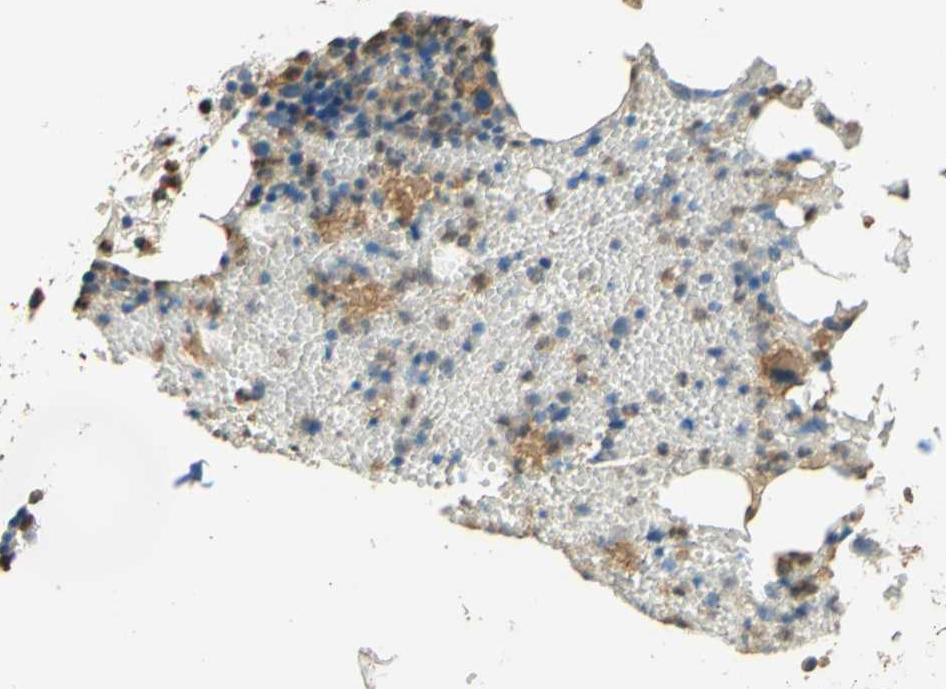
{"staining": {"intensity": "moderate", "quantity": "<25%", "location": "cytoplasmic/membranous"}, "tissue": "bone marrow", "cell_type": "Hematopoietic cells", "image_type": "normal", "snomed": [{"axis": "morphology", "description": "Normal tissue, NOS"}, {"axis": "morphology", "description": "Inflammation, NOS"}, {"axis": "topography", "description": "Bone marrow"}], "caption": "This photomicrograph demonstrates benign bone marrow stained with immunohistochemistry (IHC) to label a protein in brown. The cytoplasmic/membranous of hematopoietic cells show moderate positivity for the protein. Nuclei are counter-stained blue.", "gene": "ENTREP2", "patient": {"sex": "female", "age": 79}}